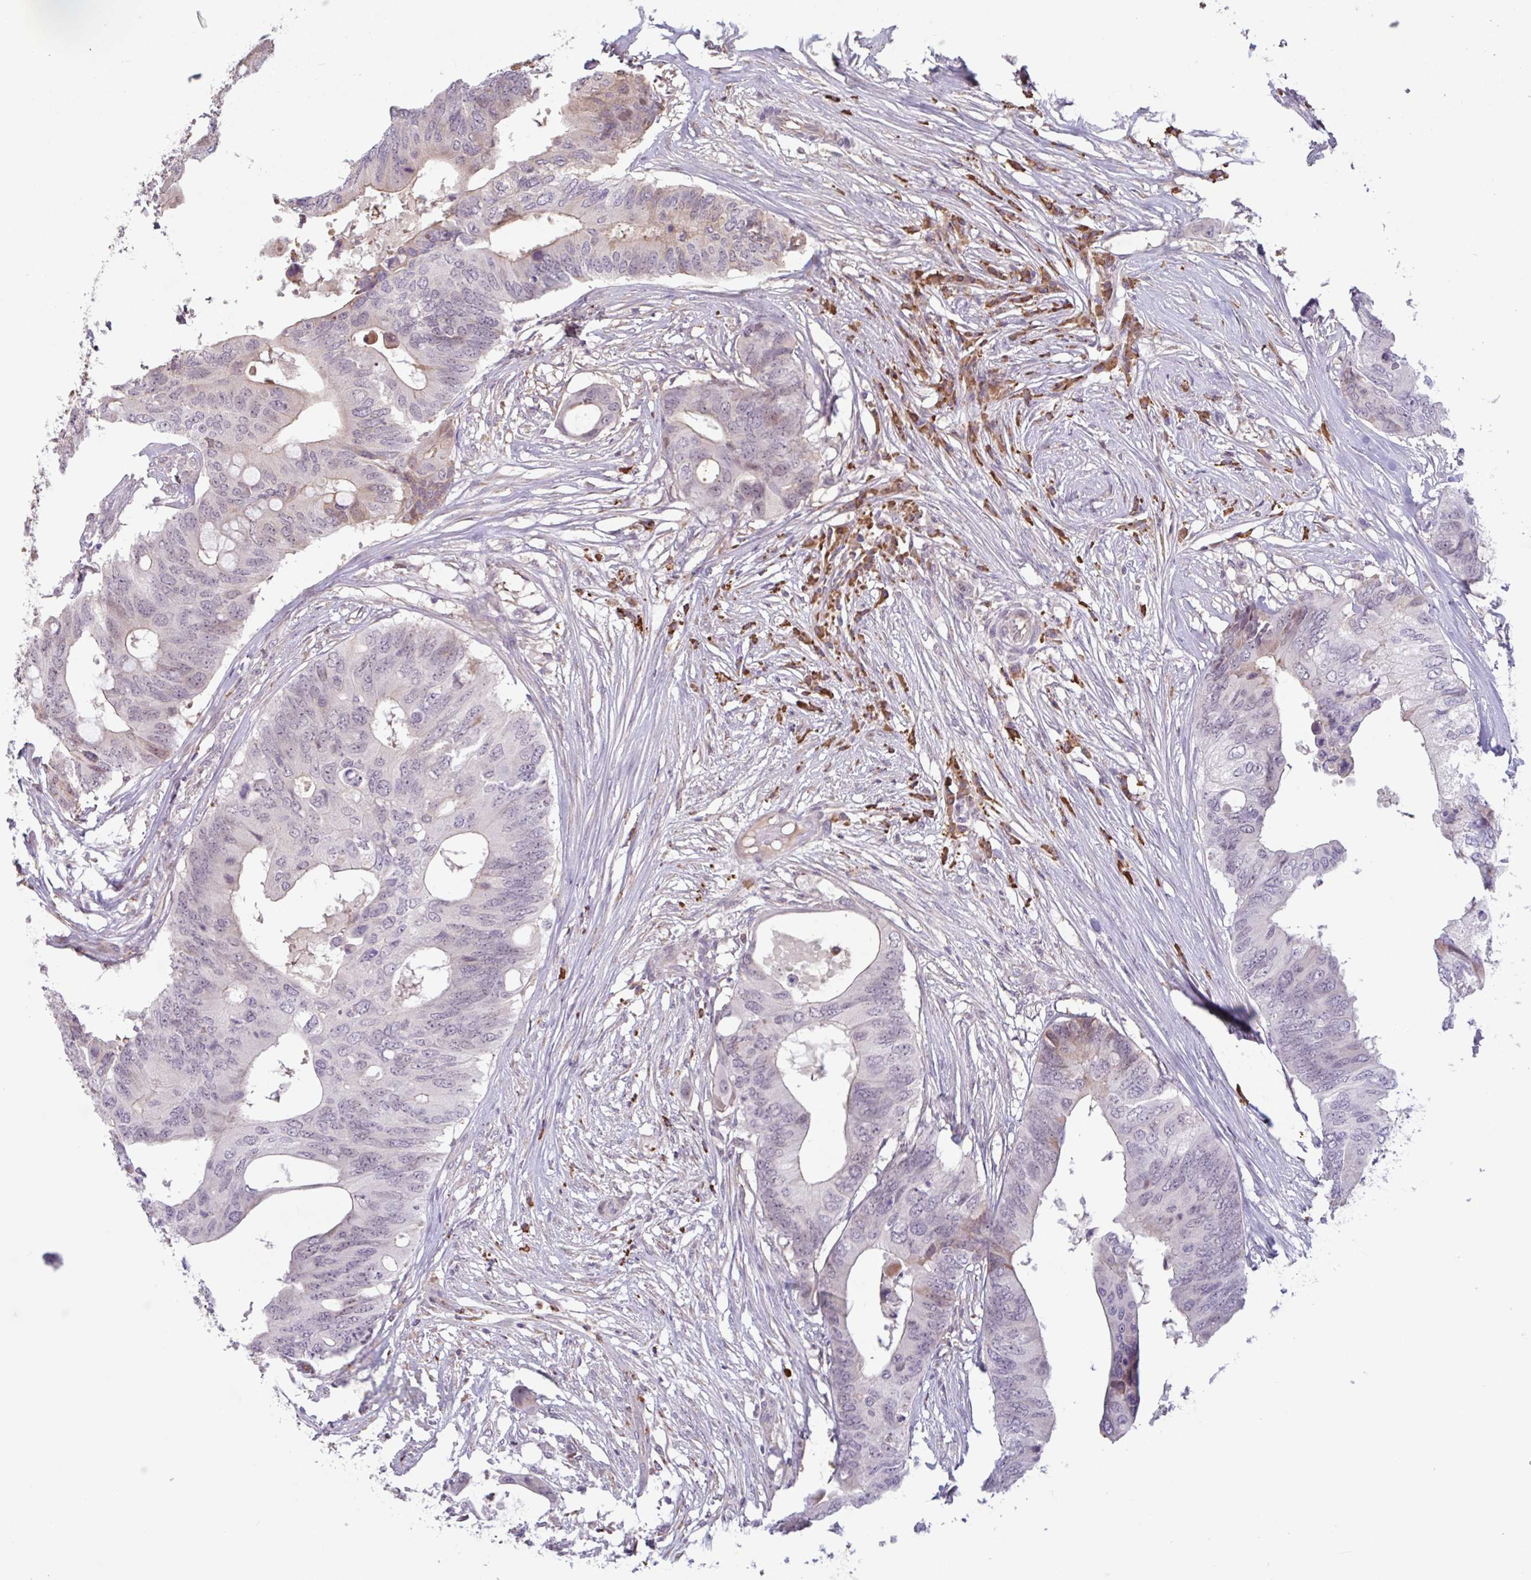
{"staining": {"intensity": "weak", "quantity": "<25%", "location": "cytoplasmic/membranous"}, "tissue": "colorectal cancer", "cell_type": "Tumor cells", "image_type": "cancer", "snomed": [{"axis": "morphology", "description": "Adenocarcinoma, NOS"}, {"axis": "topography", "description": "Colon"}], "caption": "DAB immunohistochemical staining of colorectal cancer (adenocarcinoma) shows no significant positivity in tumor cells.", "gene": "TAF1D", "patient": {"sex": "male", "age": 71}}